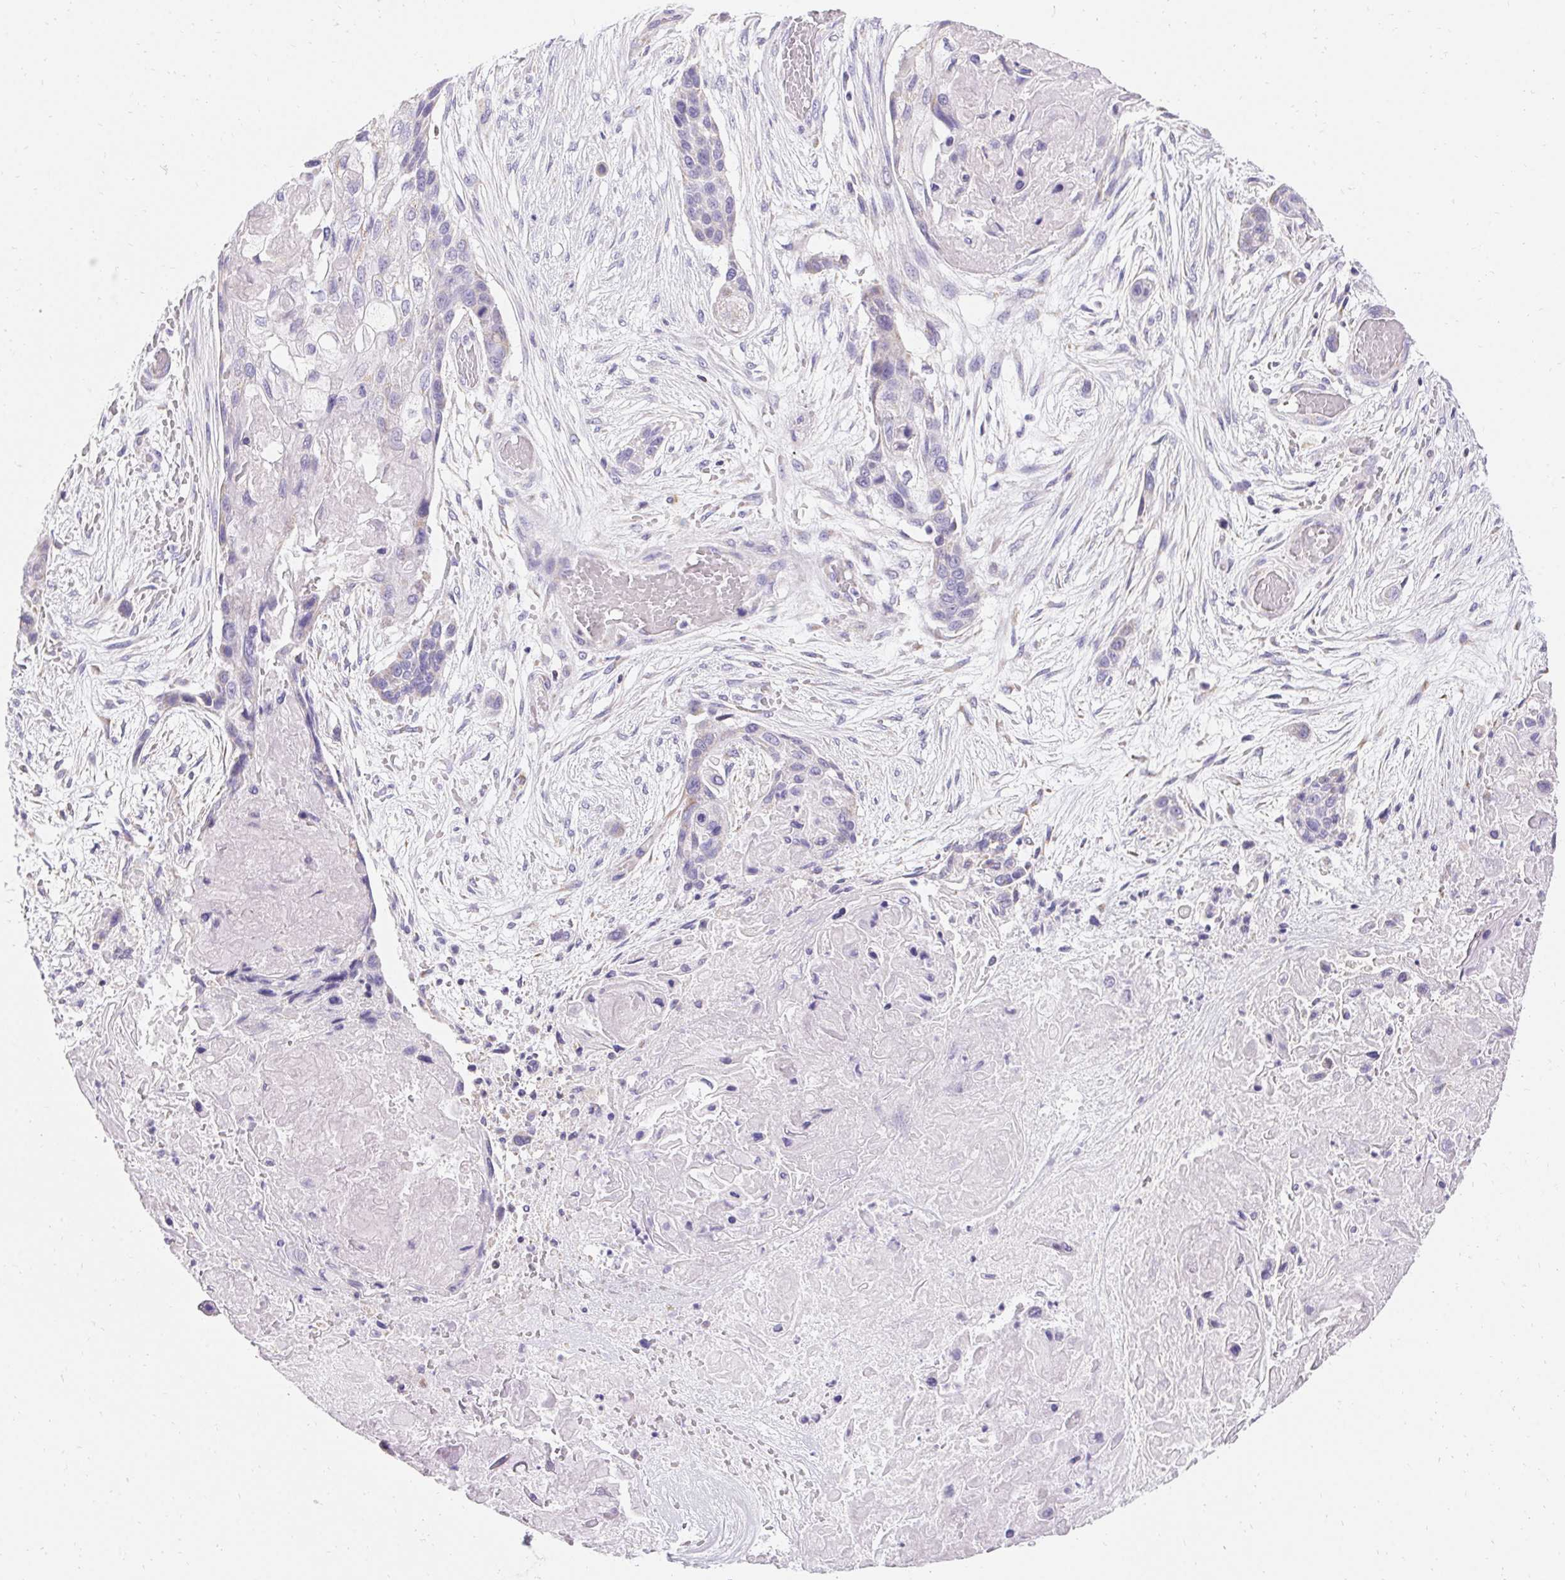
{"staining": {"intensity": "negative", "quantity": "none", "location": "none"}, "tissue": "lung cancer", "cell_type": "Tumor cells", "image_type": "cancer", "snomed": [{"axis": "morphology", "description": "Squamous cell carcinoma, NOS"}, {"axis": "topography", "description": "Lung"}], "caption": "This is a micrograph of immunohistochemistry staining of lung squamous cell carcinoma, which shows no staining in tumor cells.", "gene": "ASGR2", "patient": {"sex": "male", "age": 69}}